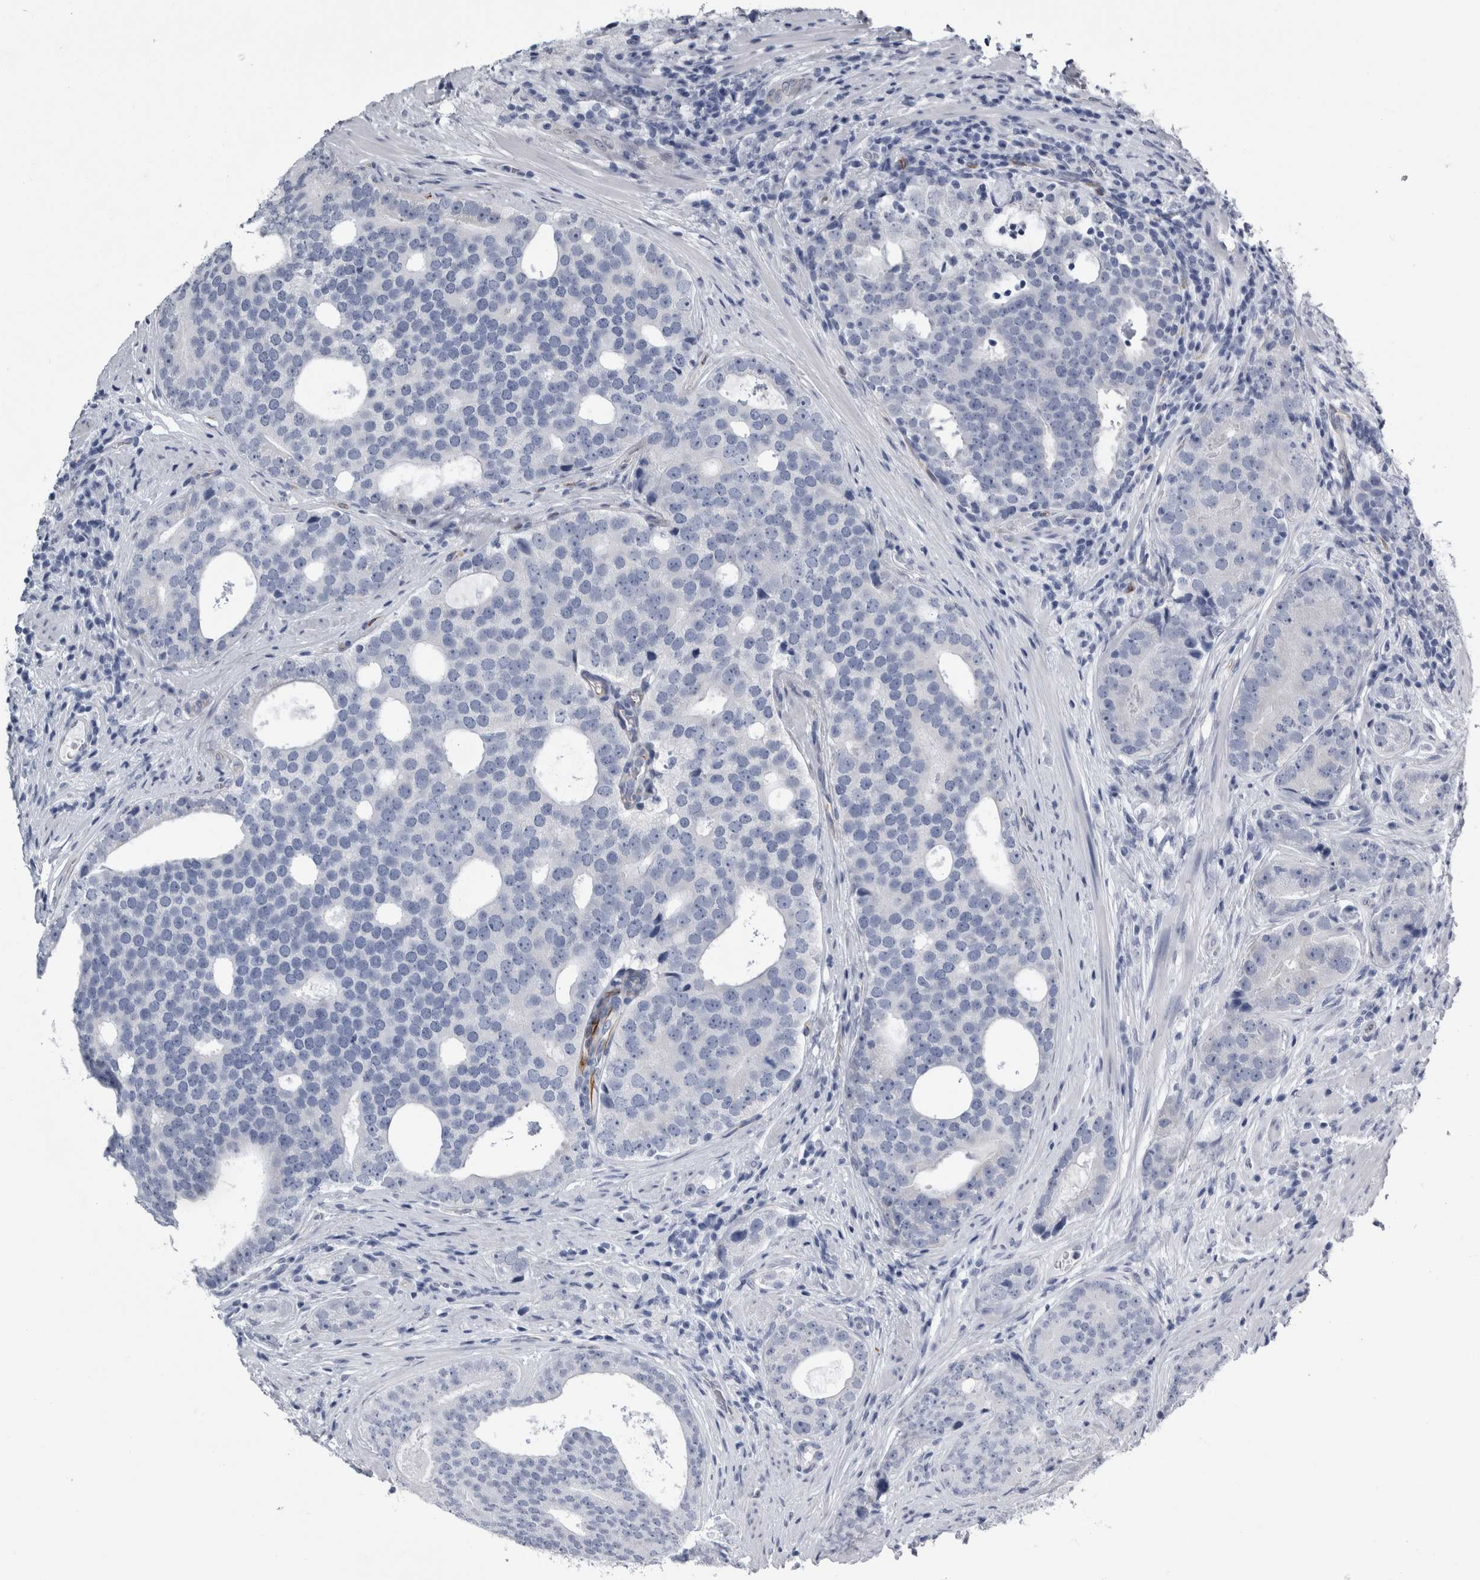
{"staining": {"intensity": "negative", "quantity": "none", "location": "none"}, "tissue": "prostate cancer", "cell_type": "Tumor cells", "image_type": "cancer", "snomed": [{"axis": "morphology", "description": "Adenocarcinoma, High grade"}, {"axis": "topography", "description": "Prostate"}], "caption": "Micrograph shows no protein staining in tumor cells of prostate high-grade adenocarcinoma tissue.", "gene": "VWDE", "patient": {"sex": "male", "age": 56}}